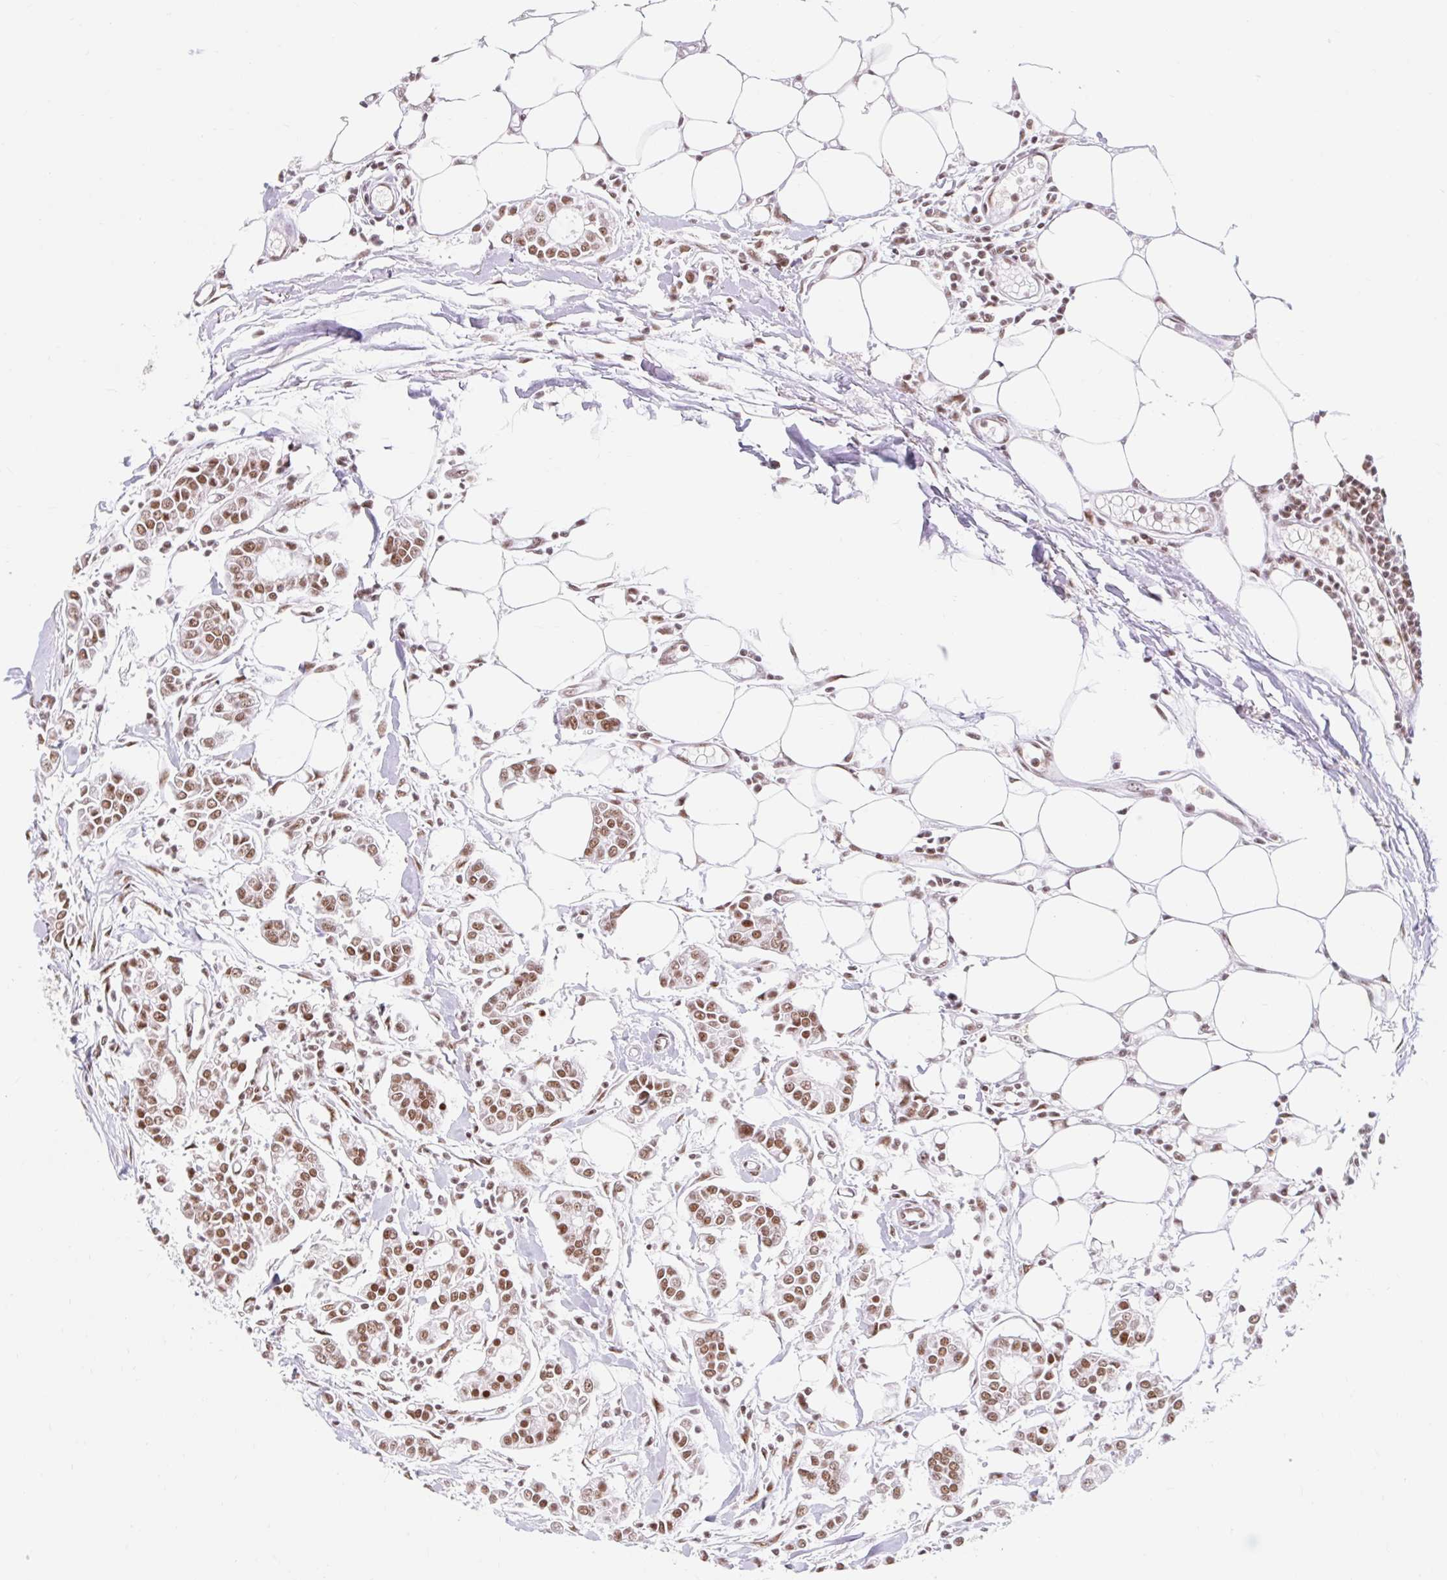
{"staining": {"intensity": "moderate", "quantity": ">75%", "location": "nuclear"}, "tissue": "breast cancer", "cell_type": "Tumor cells", "image_type": "cancer", "snomed": [{"axis": "morphology", "description": "Duct carcinoma"}, {"axis": "topography", "description": "Breast"}], "caption": "This is a micrograph of IHC staining of breast infiltrating ductal carcinoma, which shows moderate expression in the nuclear of tumor cells.", "gene": "SRSF10", "patient": {"sex": "female", "age": 84}}